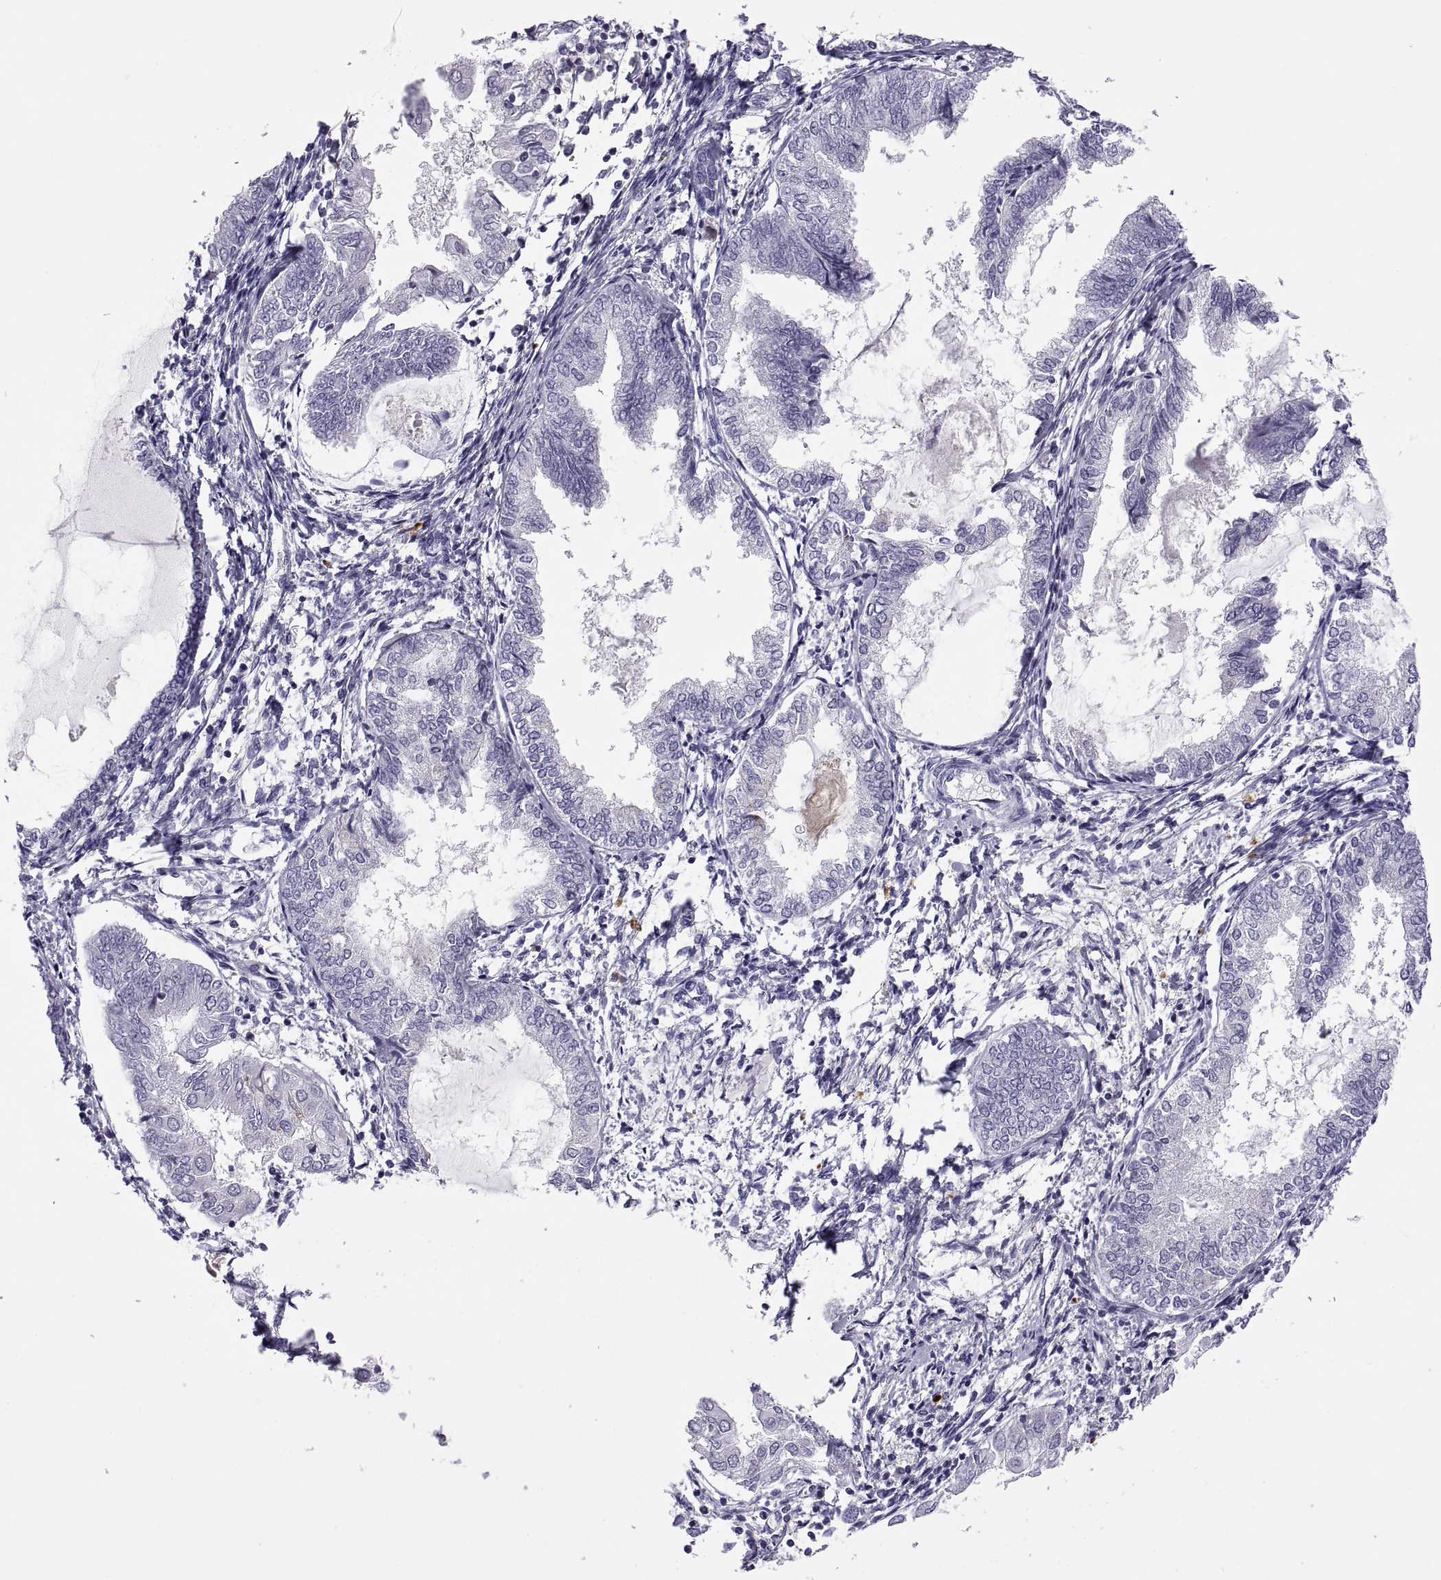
{"staining": {"intensity": "negative", "quantity": "none", "location": "none"}, "tissue": "endometrial cancer", "cell_type": "Tumor cells", "image_type": "cancer", "snomed": [{"axis": "morphology", "description": "Adenocarcinoma, NOS"}, {"axis": "topography", "description": "Endometrium"}], "caption": "Immunohistochemistry (IHC) image of neoplastic tissue: endometrial adenocarcinoma stained with DAB (3,3'-diaminobenzidine) demonstrates no significant protein staining in tumor cells.", "gene": "RGS19", "patient": {"sex": "female", "age": 68}}